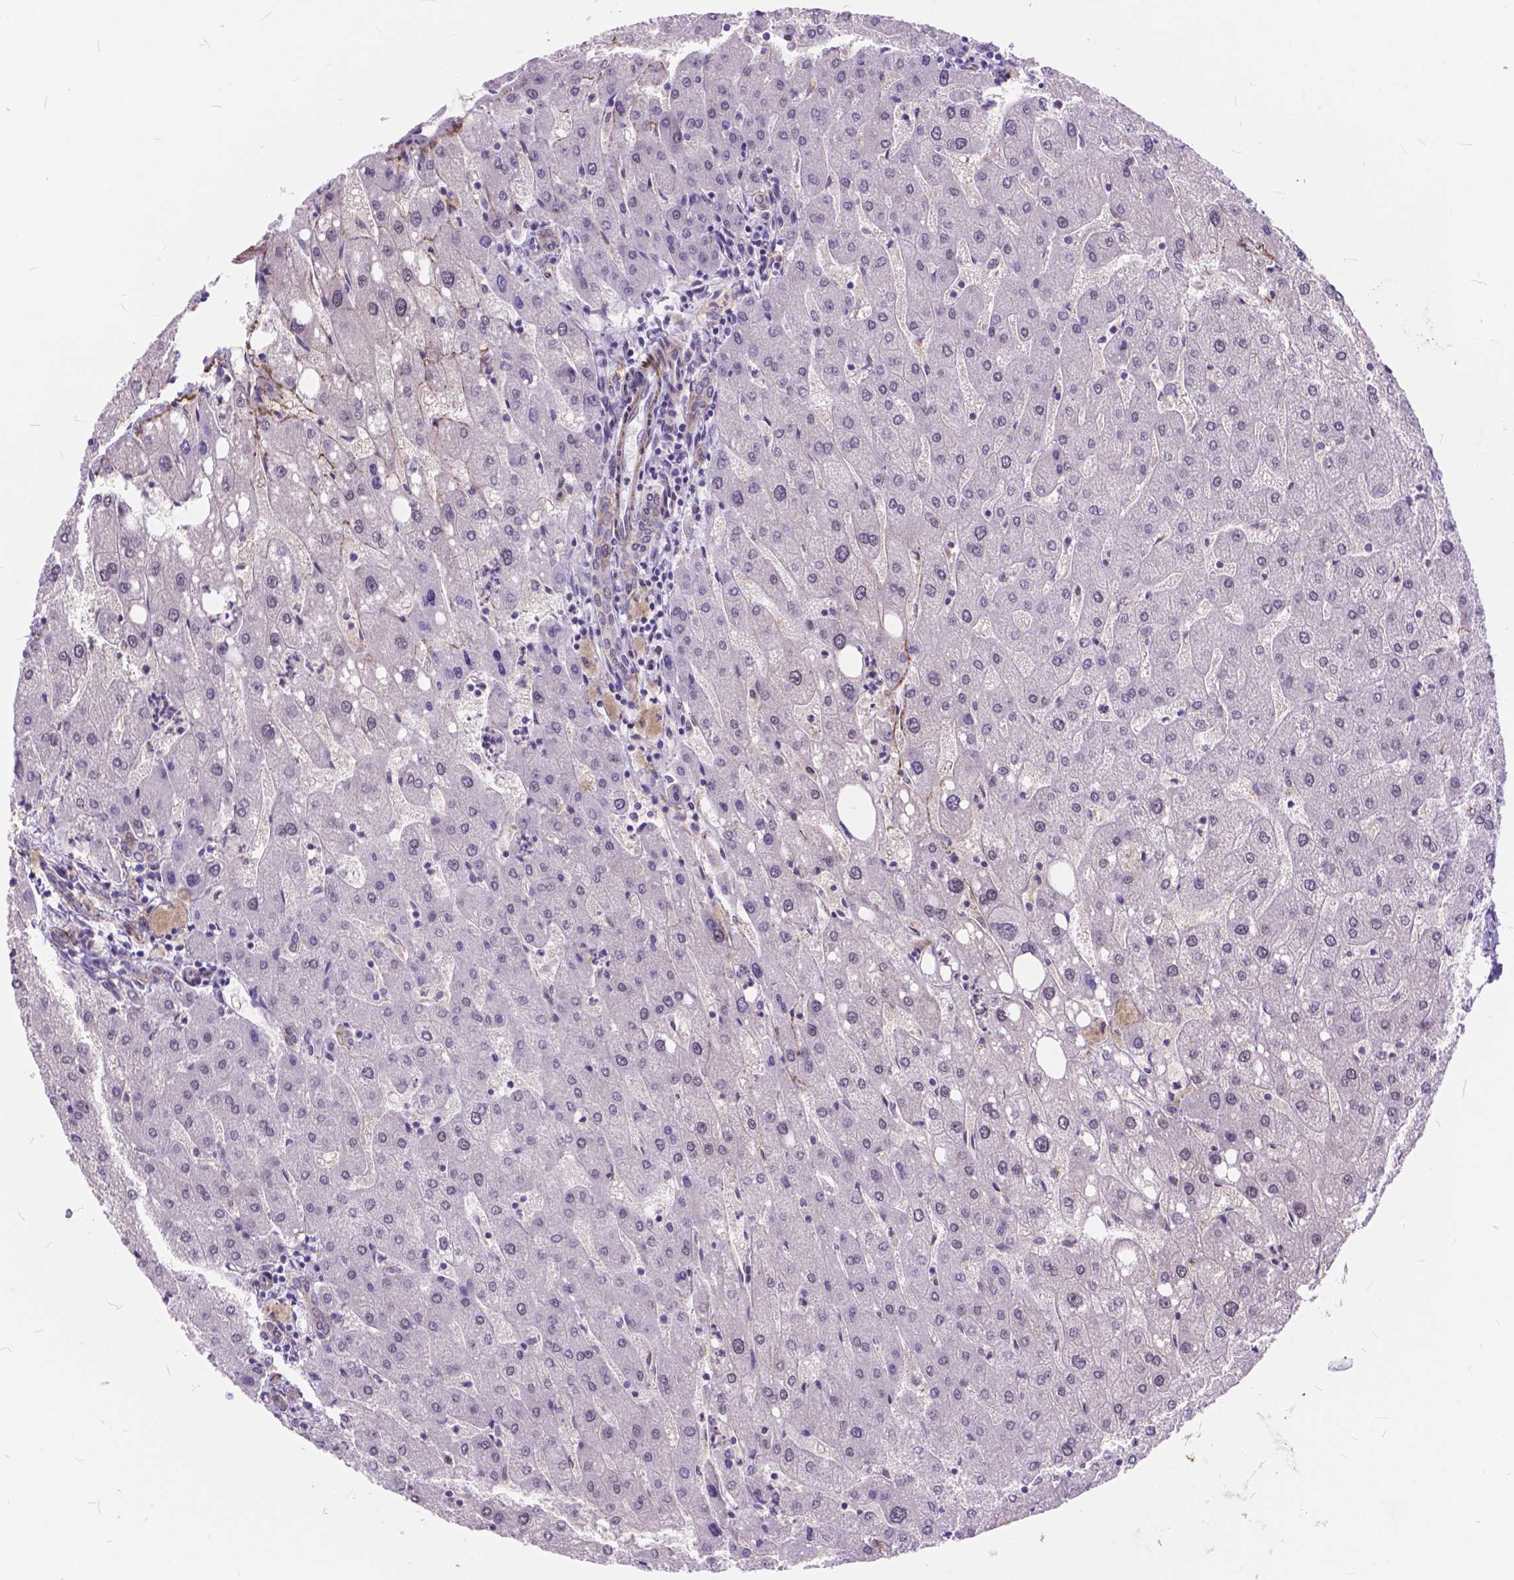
{"staining": {"intensity": "negative", "quantity": "none", "location": "none"}, "tissue": "liver", "cell_type": "Cholangiocytes", "image_type": "normal", "snomed": [{"axis": "morphology", "description": "Normal tissue, NOS"}, {"axis": "topography", "description": "Liver"}], "caption": "Liver stained for a protein using IHC exhibits no expression cholangiocytes.", "gene": "MAN2C1", "patient": {"sex": "male", "age": 67}}